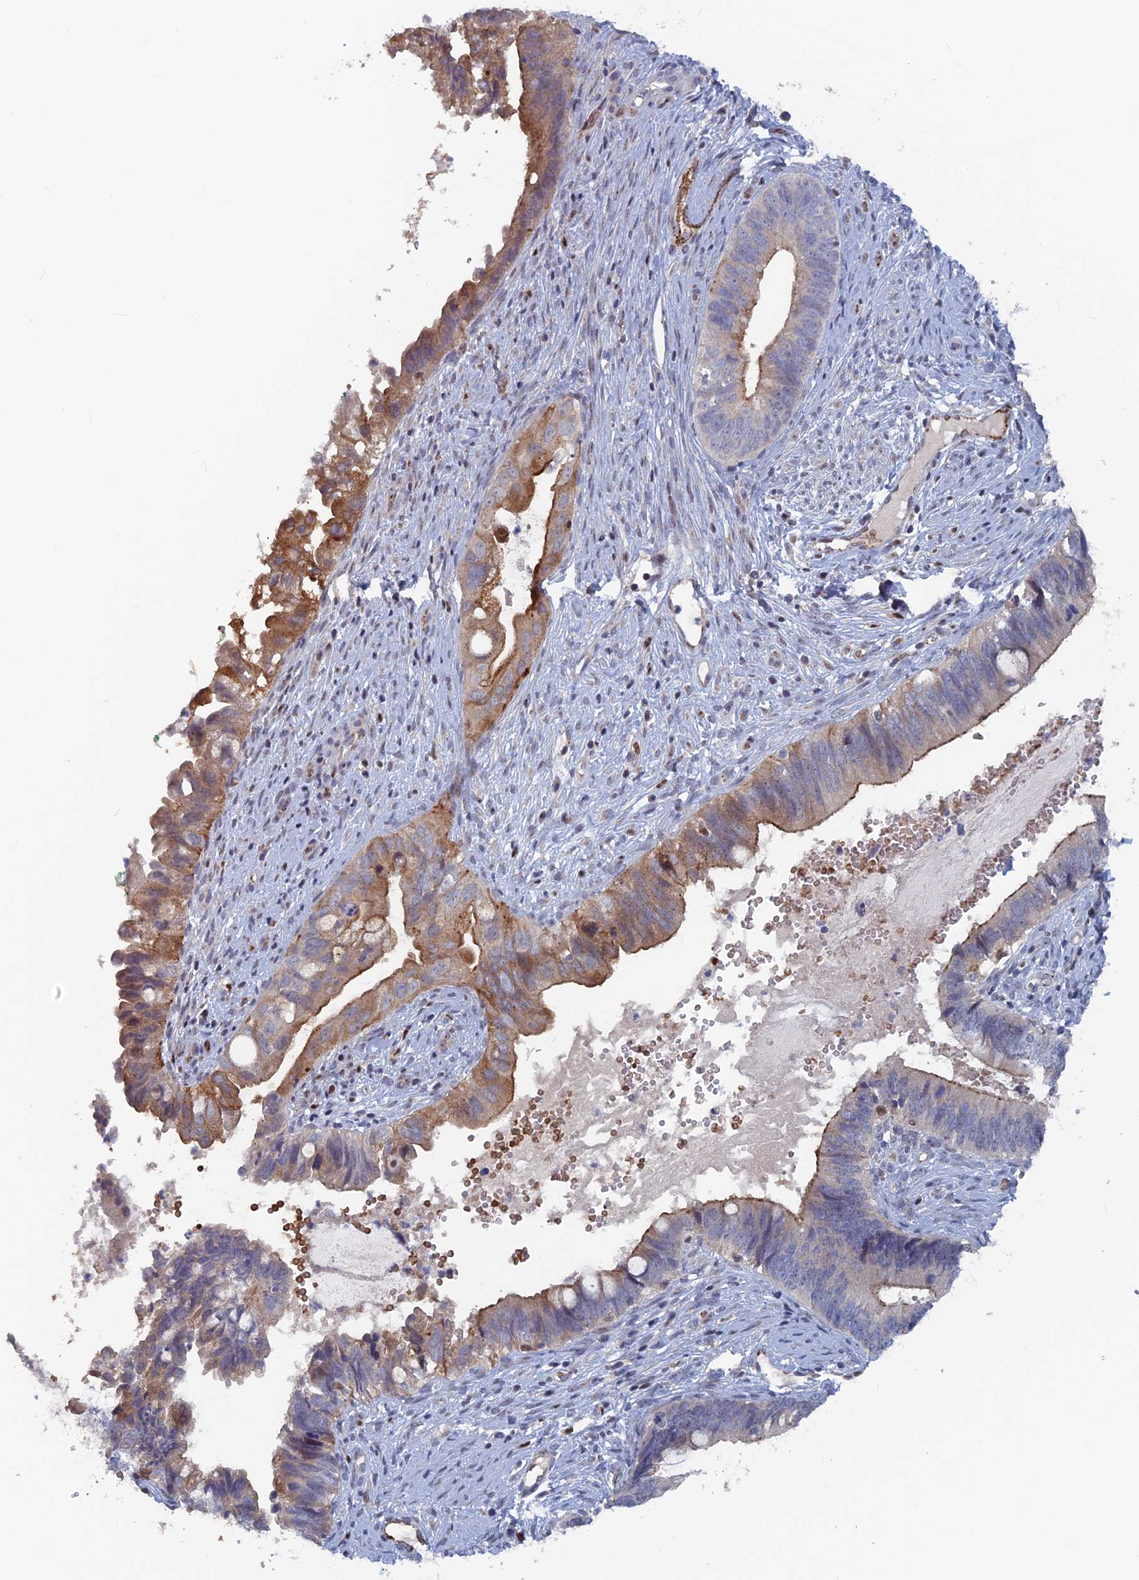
{"staining": {"intensity": "moderate", "quantity": "25%-75%", "location": "cytoplasmic/membranous"}, "tissue": "cervical cancer", "cell_type": "Tumor cells", "image_type": "cancer", "snomed": [{"axis": "morphology", "description": "Adenocarcinoma, NOS"}, {"axis": "topography", "description": "Cervix"}], "caption": "High-magnification brightfield microscopy of cervical cancer (adenocarcinoma) stained with DAB (3,3'-diaminobenzidine) (brown) and counterstained with hematoxylin (blue). tumor cells exhibit moderate cytoplasmic/membranous staining is seen in approximately25%-75% of cells.", "gene": "SH3D21", "patient": {"sex": "female", "age": 42}}